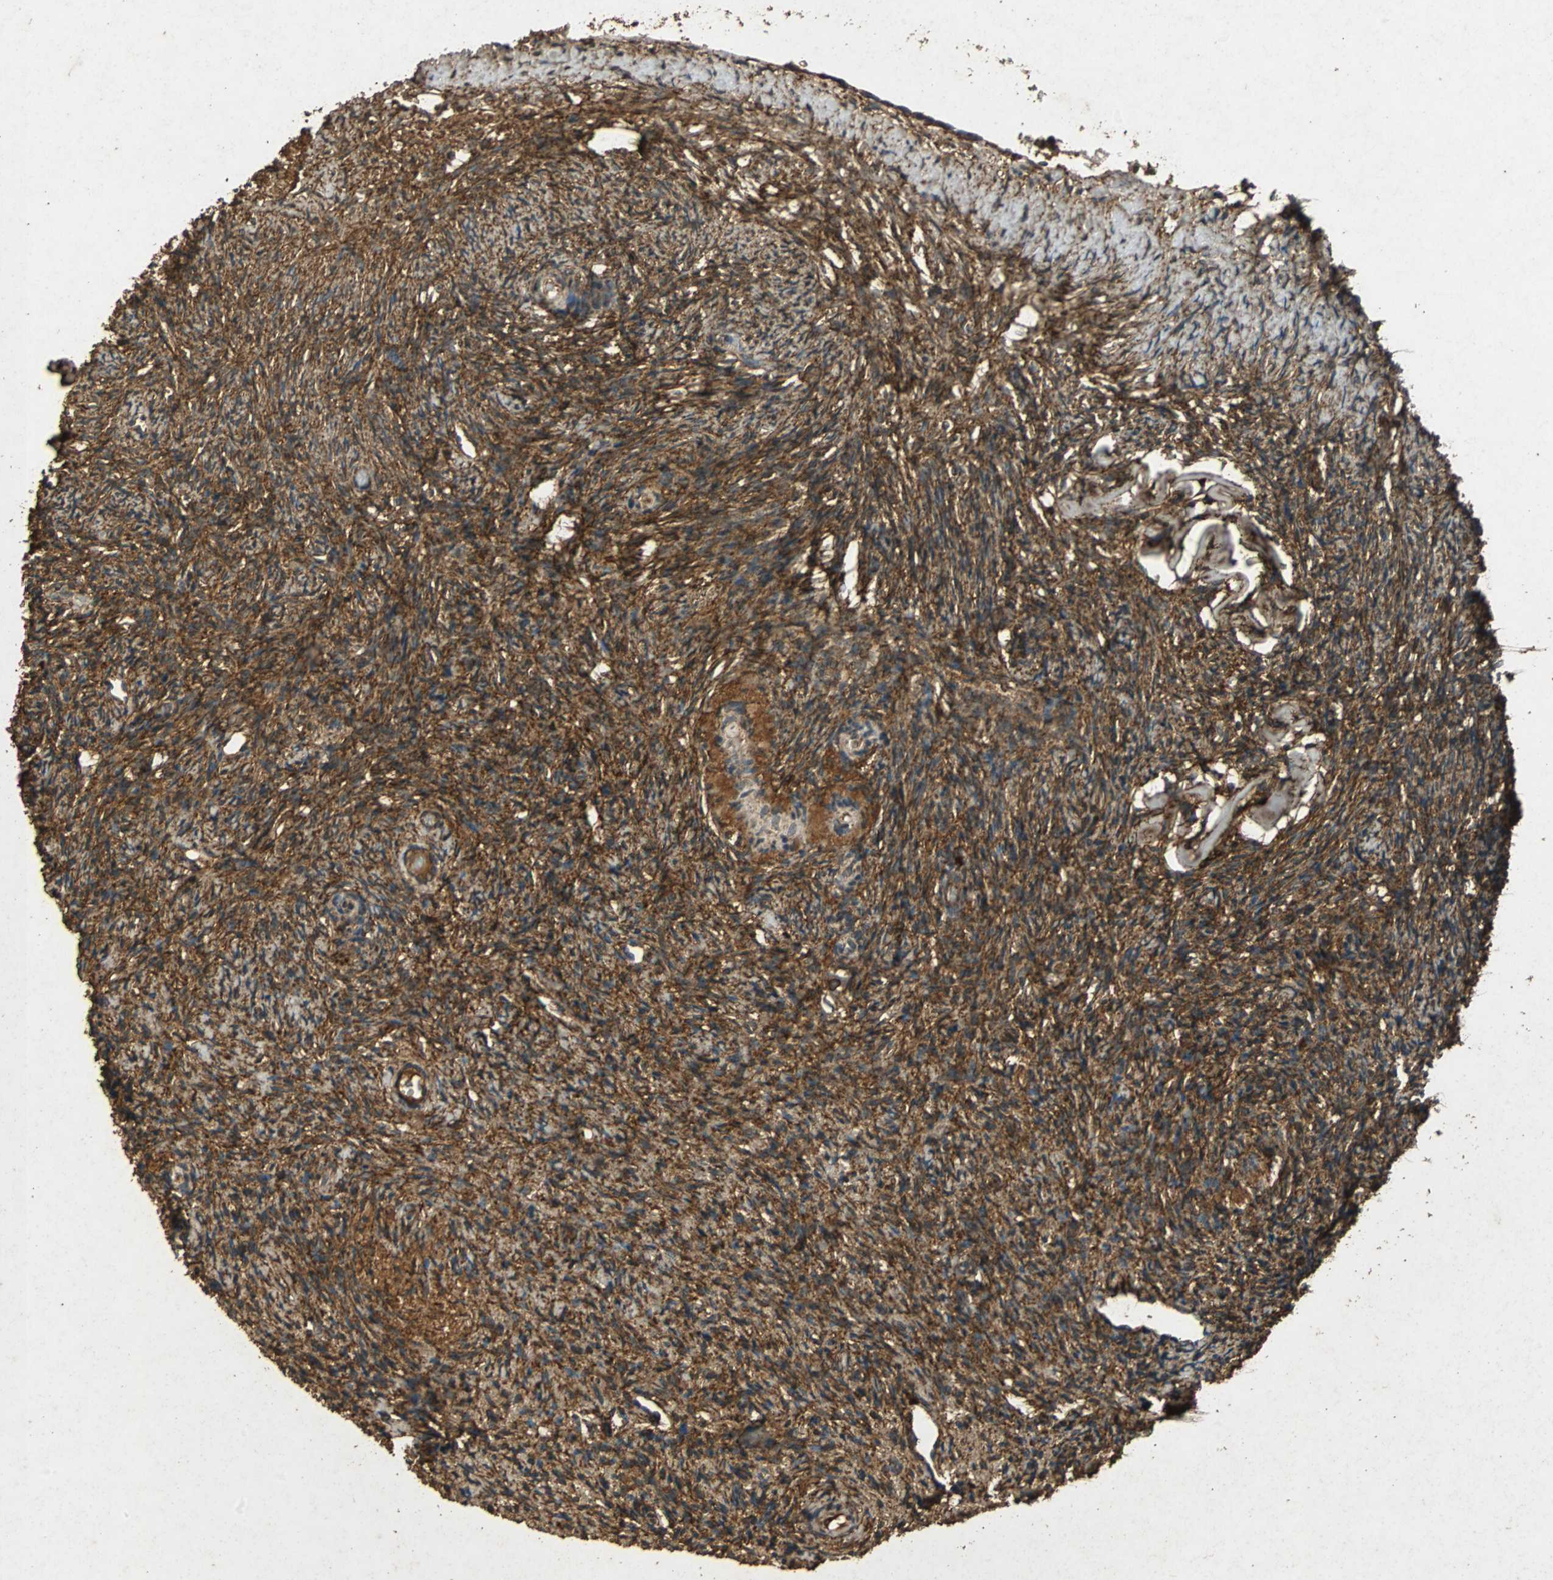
{"staining": {"intensity": "strong", "quantity": ">75%", "location": "cytoplasmic/membranous"}, "tissue": "ovary", "cell_type": "Ovarian stroma cells", "image_type": "normal", "snomed": [{"axis": "morphology", "description": "Normal tissue, NOS"}, {"axis": "topography", "description": "Ovary"}], "caption": "Strong cytoplasmic/membranous positivity for a protein is seen in approximately >75% of ovarian stroma cells of unremarkable ovary using IHC.", "gene": "NAA10", "patient": {"sex": "female", "age": 60}}